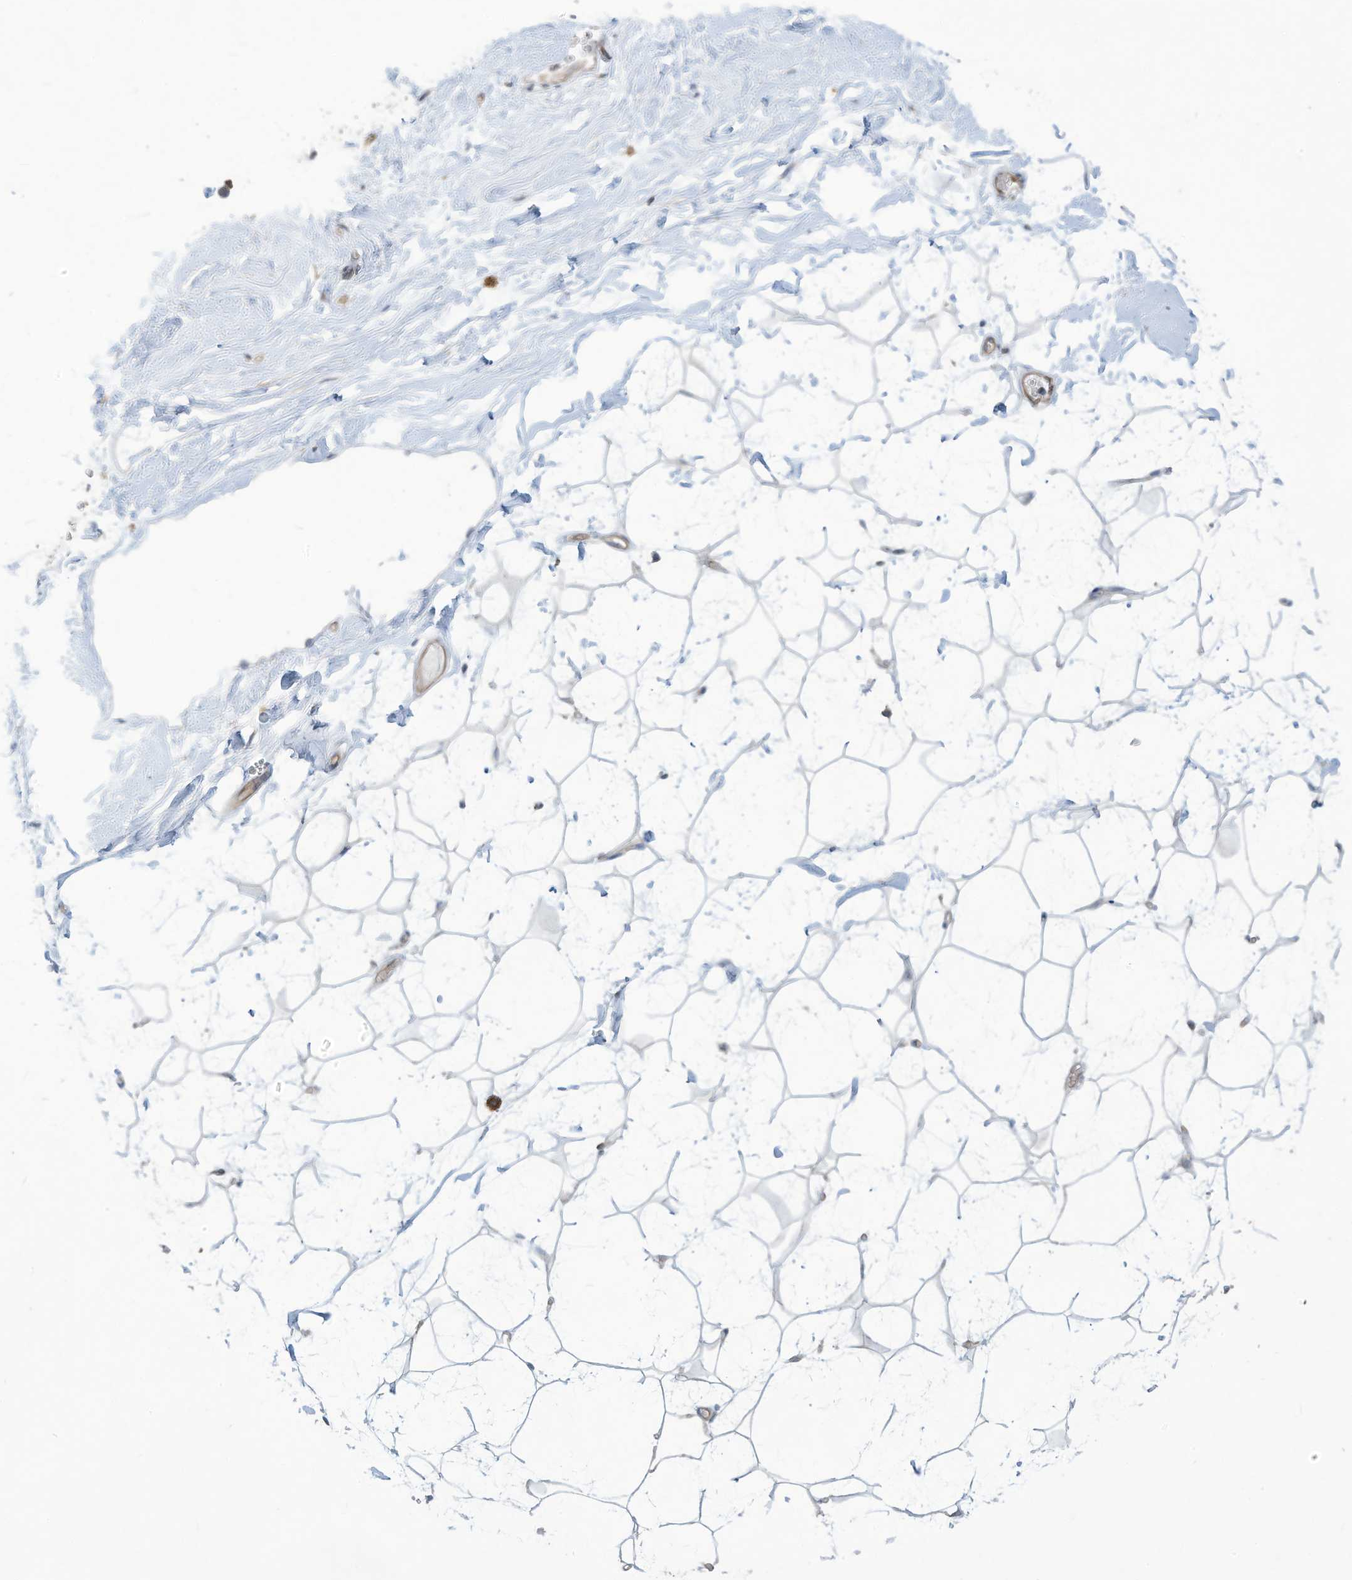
{"staining": {"intensity": "negative", "quantity": "none", "location": "none"}, "tissue": "breast", "cell_type": "Adipocytes", "image_type": "normal", "snomed": [{"axis": "morphology", "description": "Normal tissue, NOS"}, {"axis": "topography", "description": "Breast"}], "caption": "This image is of unremarkable breast stained with immunohistochemistry to label a protein in brown with the nuclei are counter-stained blue. There is no staining in adipocytes. Nuclei are stained in blue.", "gene": "ADI1", "patient": {"sex": "female", "age": 26}}